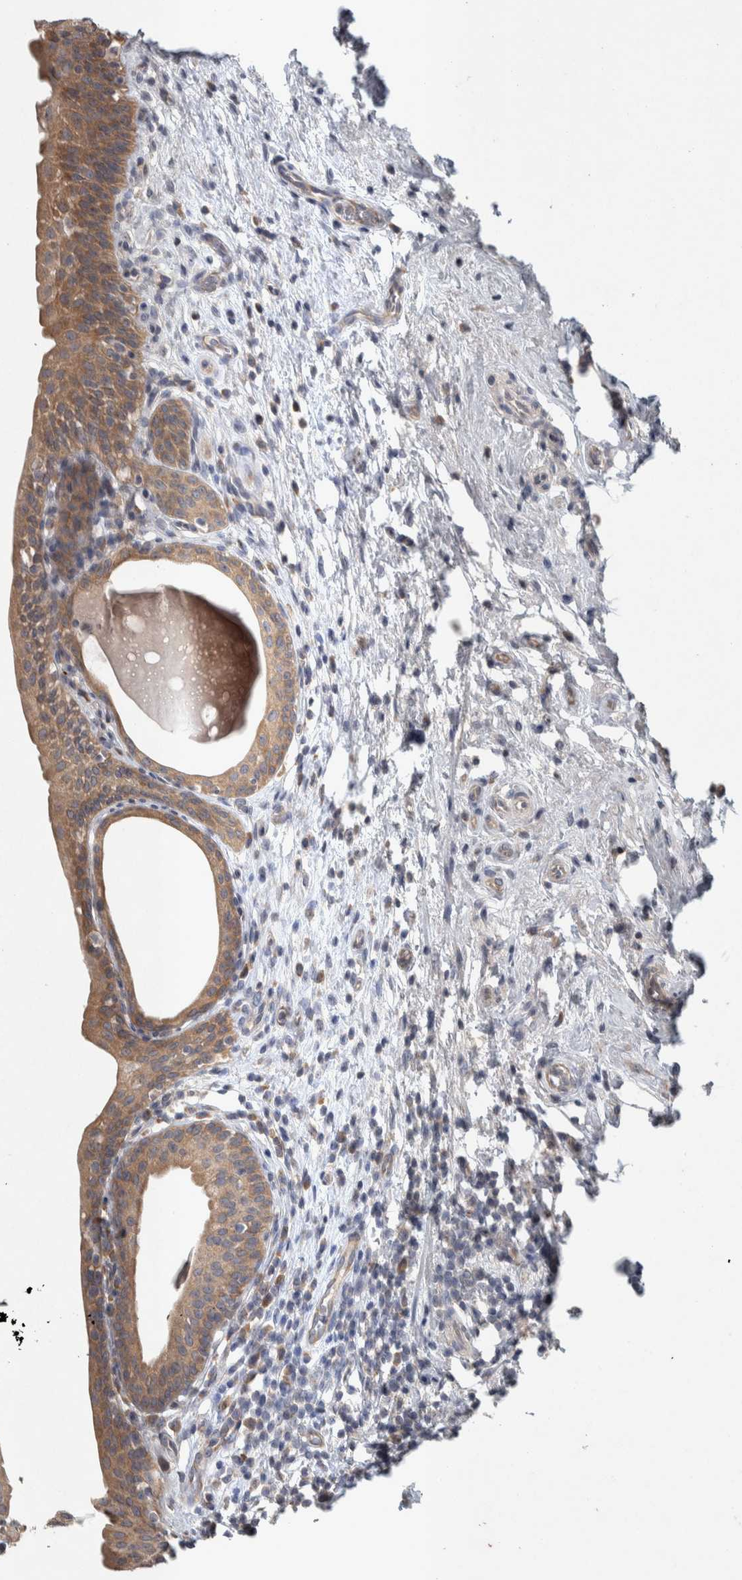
{"staining": {"intensity": "moderate", "quantity": ">75%", "location": "cytoplasmic/membranous"}, "tissue": "urinary bladder", "cell_type": "Urothelial cells", "image_type": "normal", "snomed": [{"axis": "morphology", "description": "Normal tissue, NOS"}, {"axis": "topography", "description": "Urinary bladder"}], "caption": "Brown immunohistochemical staining in unremarkable human urinary bladder reveals moderate cytoplasmic/membranous expression in about >75% of urothelial cells.", "gene": "SRP68", "patient": {"sex": "male", "age": 83}}